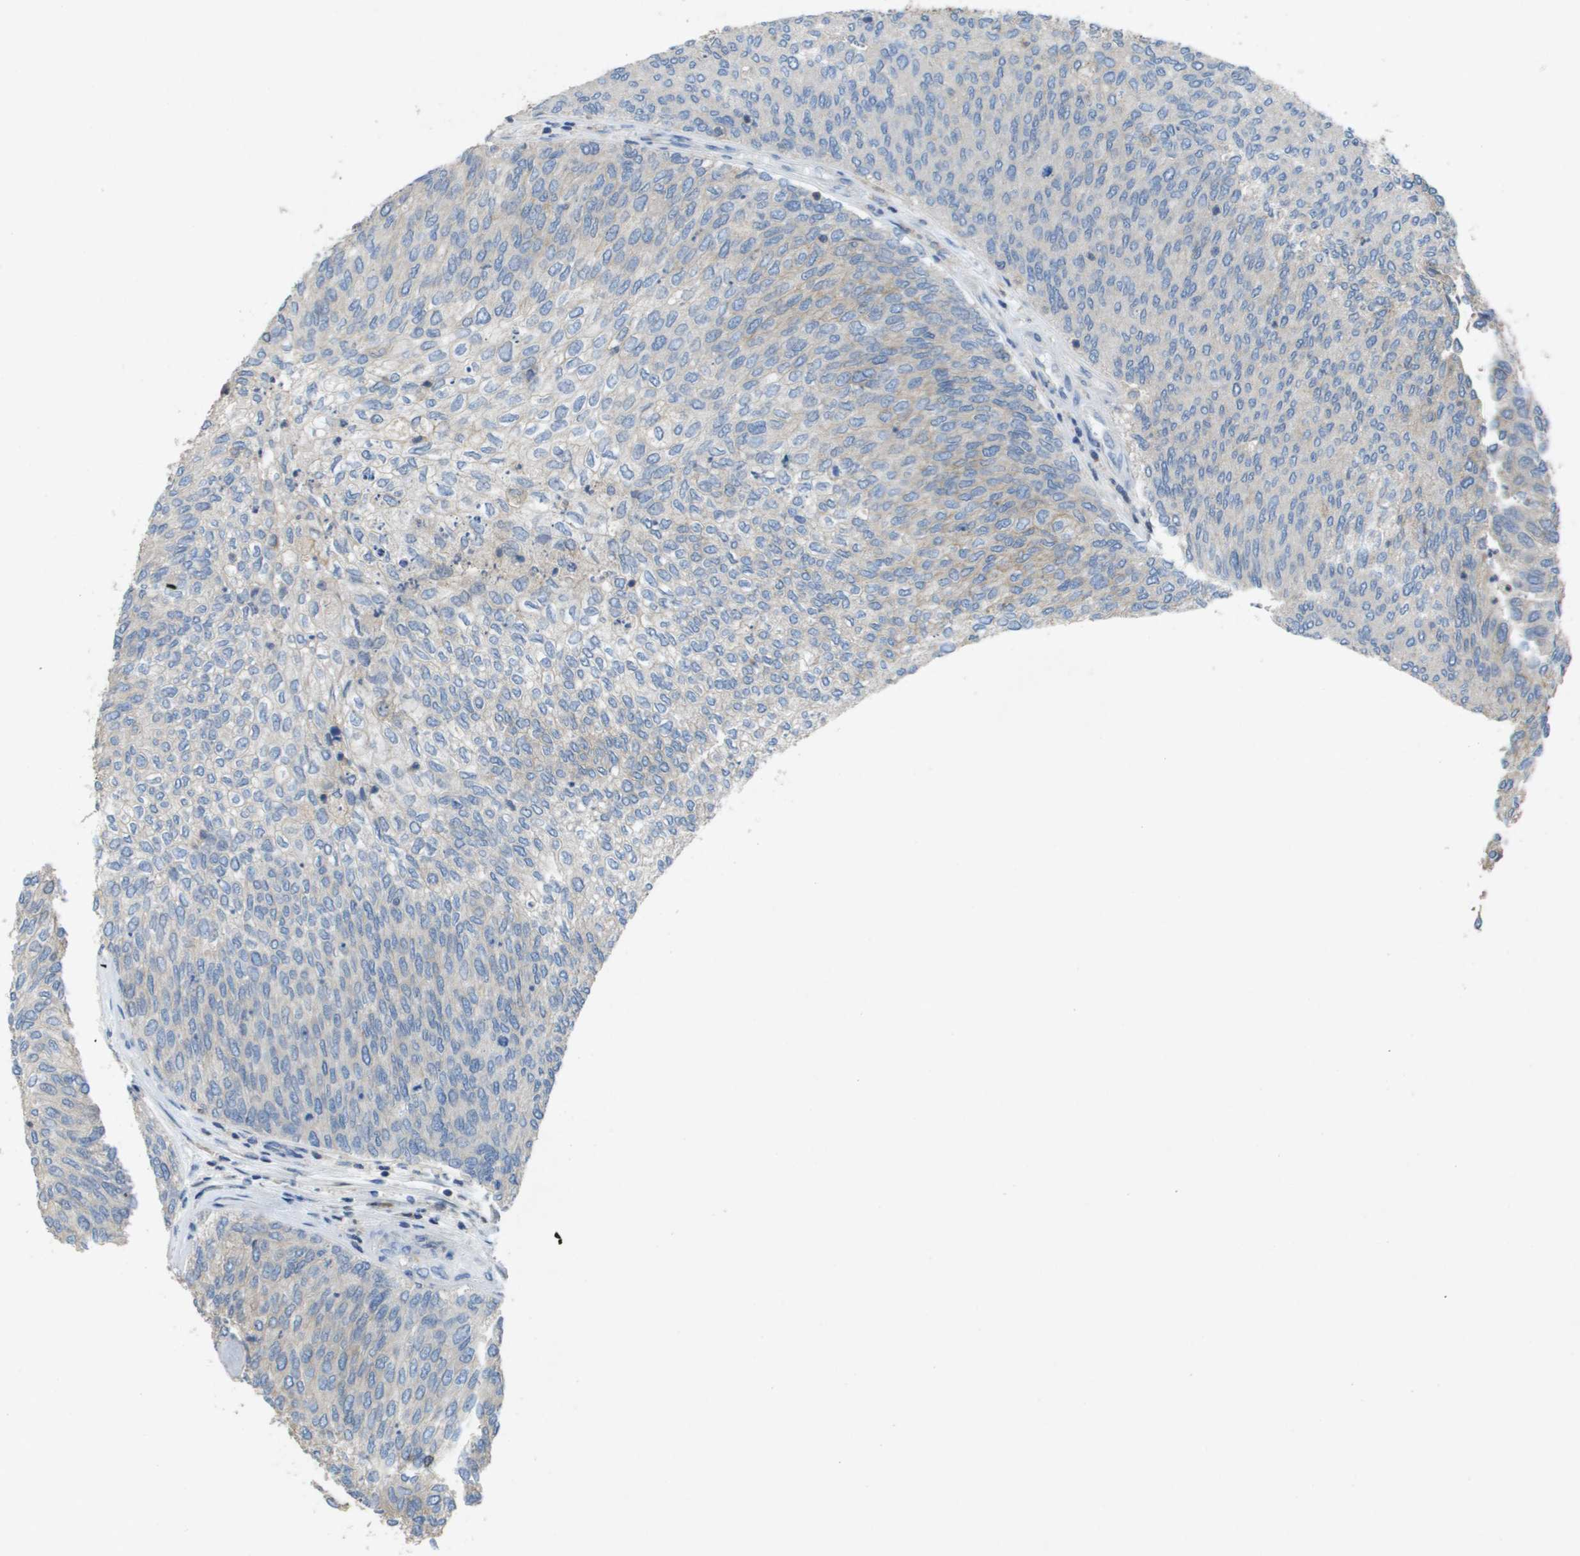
{"staining": {"intensity": "negative", "quantity": "none", "location": "none"}, "tissue": "urothelial cancer", "cell_type": "Tumor cells", "image_type": "cancer", "snomed": [{"axis": "morphology", "description": "Urothelial carcinoma, Low grade"}, {"axis": "topography", "description": "Urinary bladder"}], "caption": "This is an IHC photomicrograph of low-grade urothelial carcinoma. There is no positivity in tumor cells.", "gene": "CLCA4", "patient": {"sex": "female", "age": 79}}